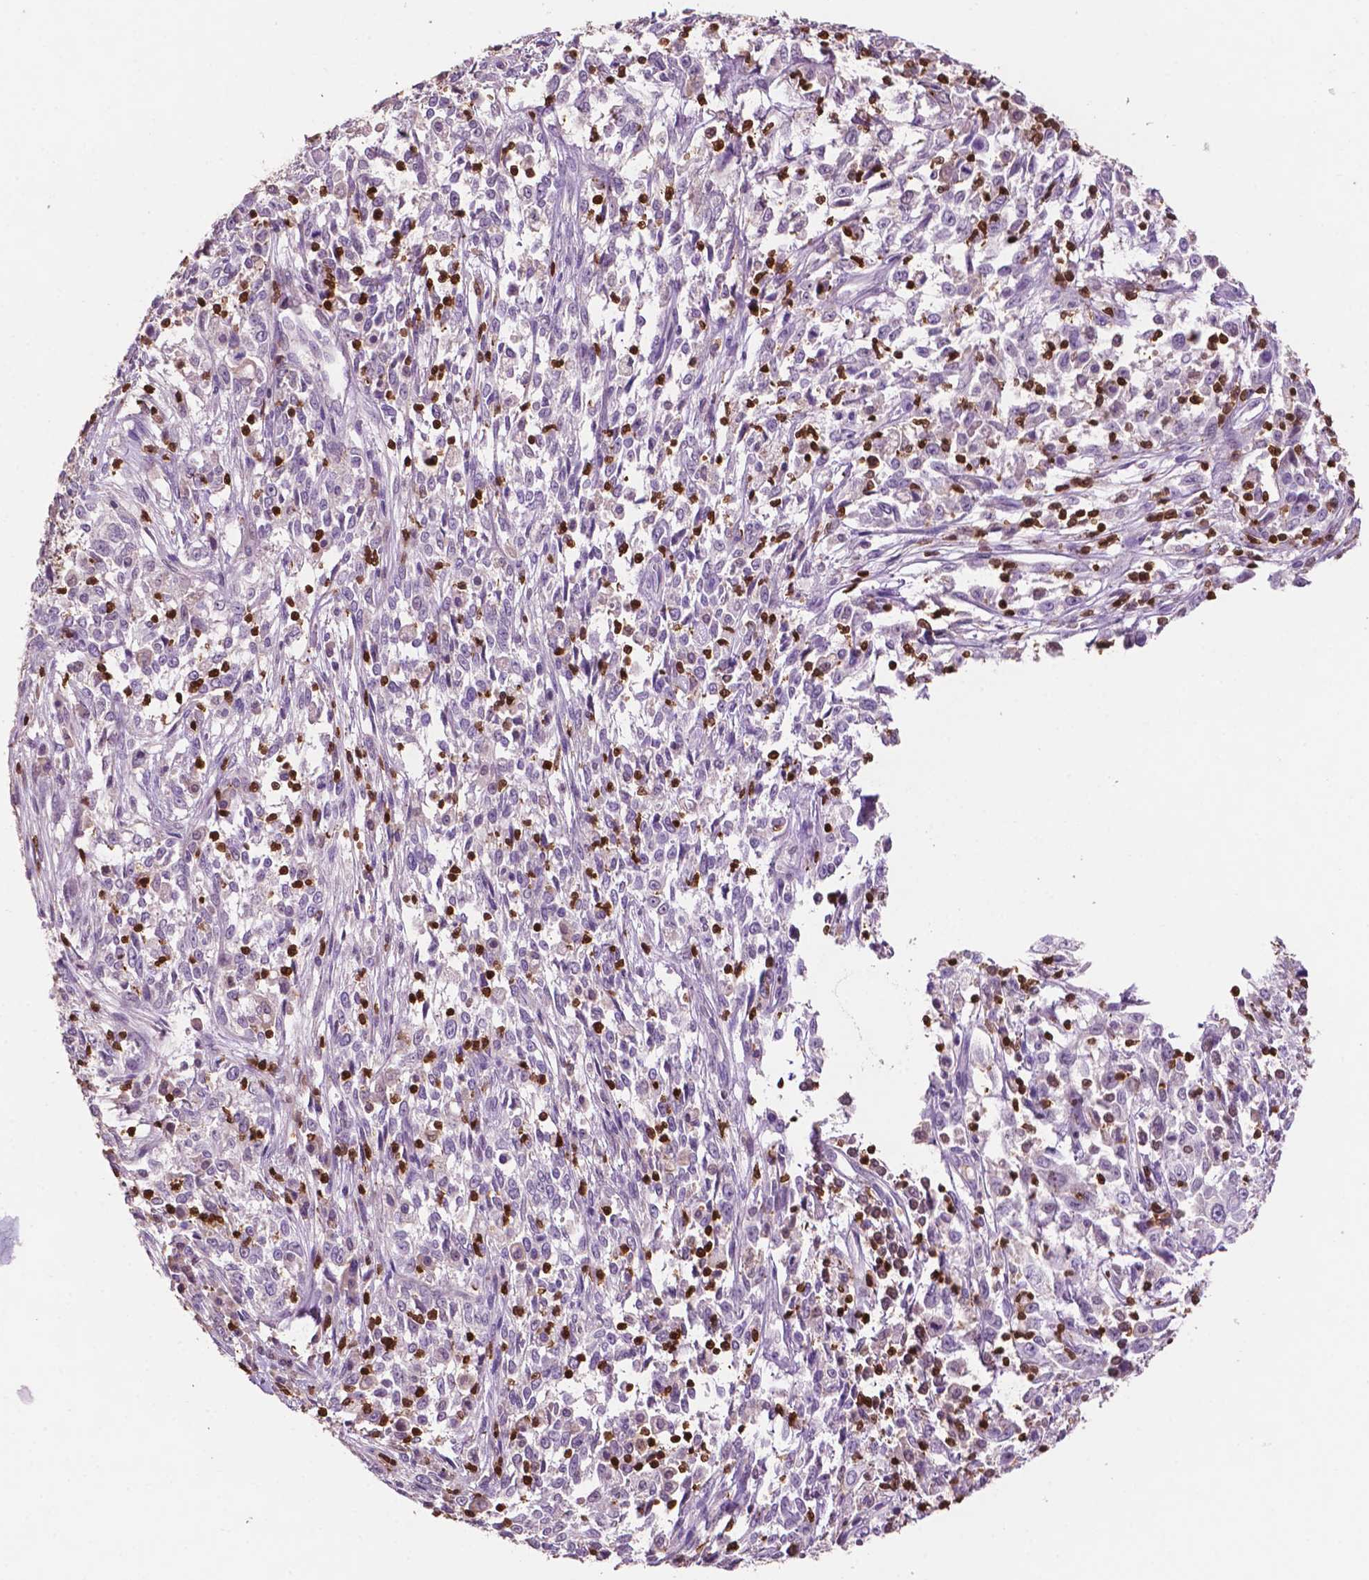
{"staining": {"intensity": "negative", "quantity": "none", "location": "none"}, "tissue": "cervical cancer", "cell_type": "Tumor cells", "image_type": "cancer", "snomed": [{"axis": "morphology", "description": "Adenocarcinoma, NOS"}, {"axis": "topography", "description": "Cervix"}], "caption": "Cervical adenocarcinoma was stained to show a protein in brown. There is no significant expression in tumor cells.", "gene": "TBC1D10C", "patient": {"sex": "female", "age": 40}}